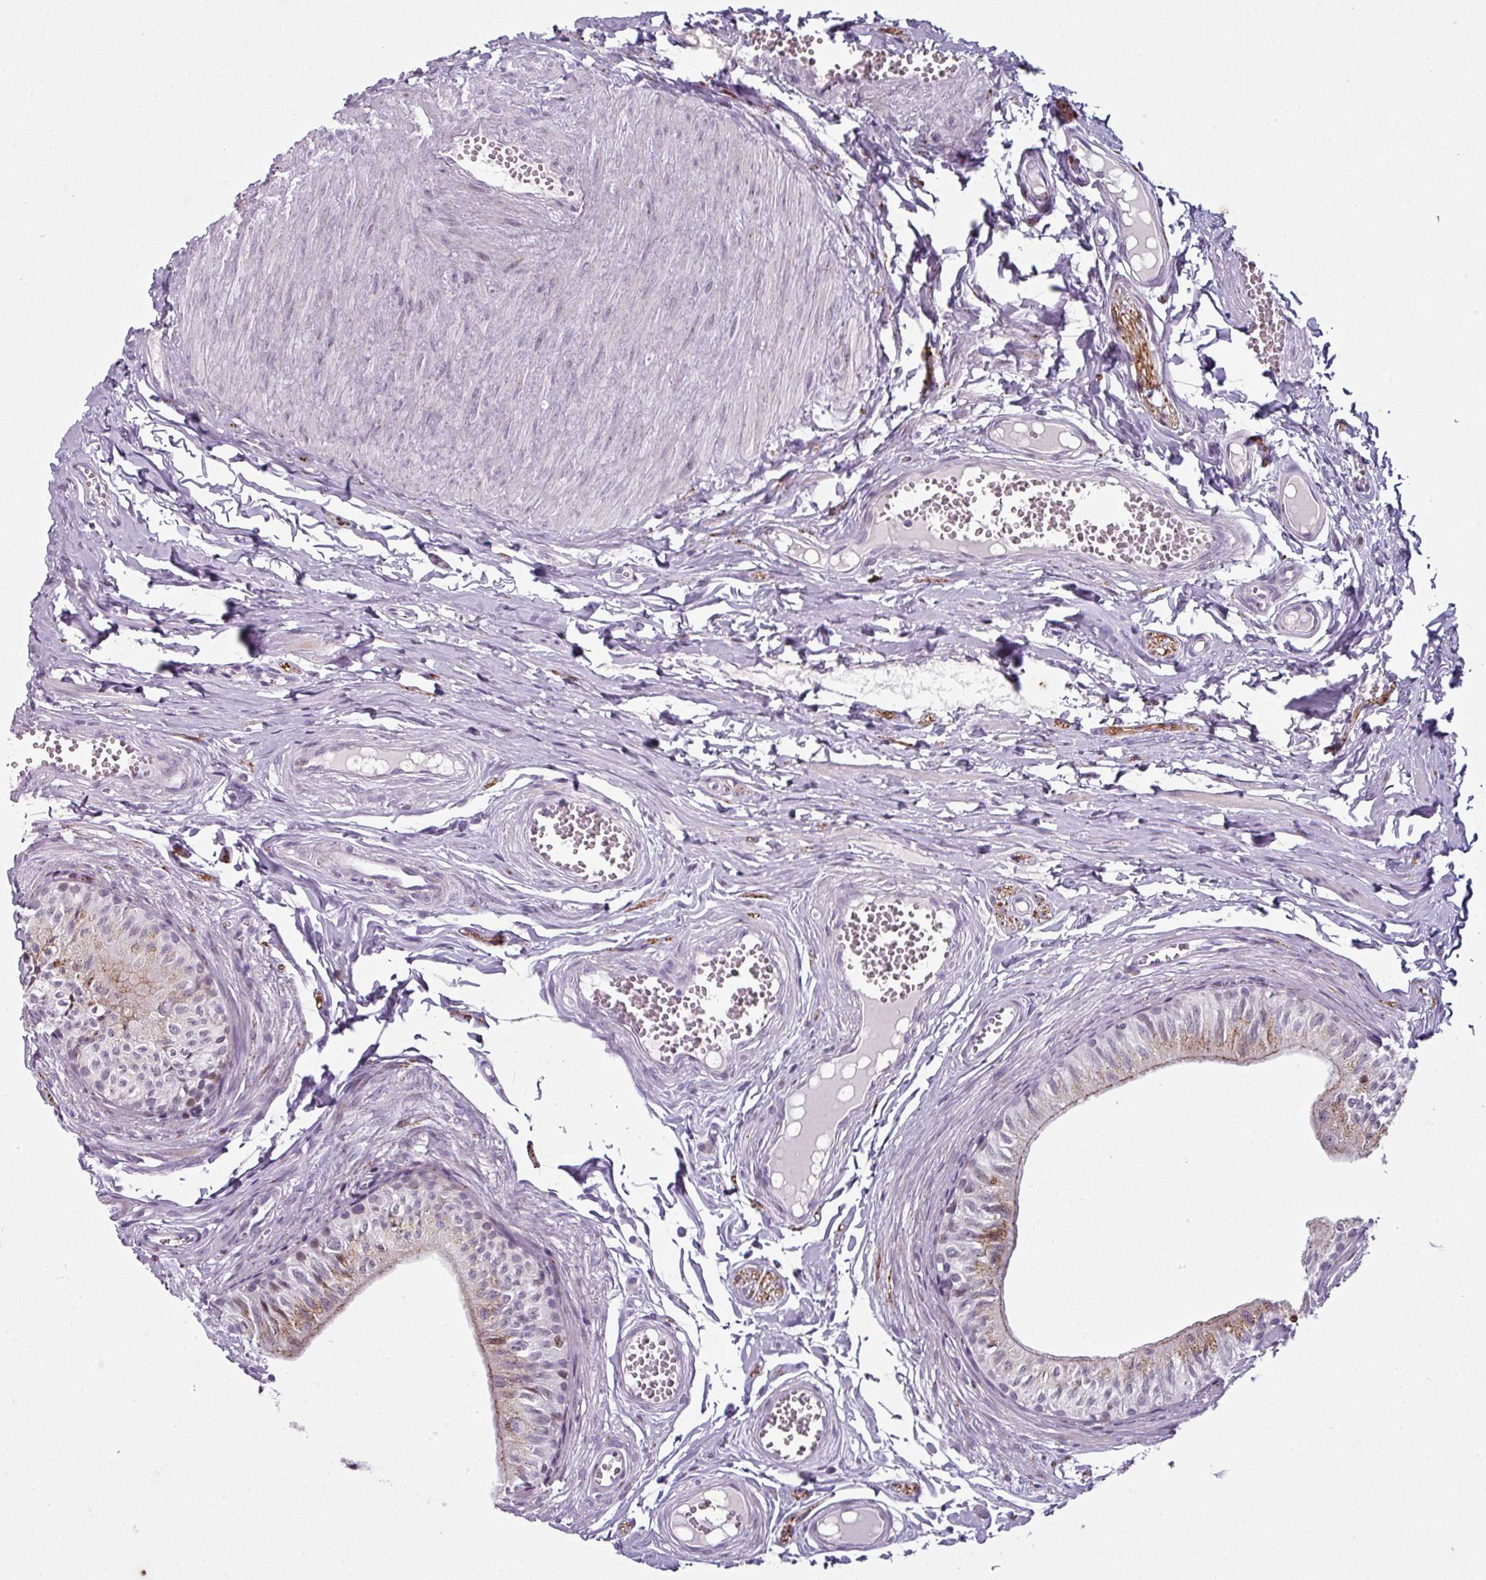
{"staining": {"intensity": "moderate", "quantity": "25%-75%", "location": "cytoplasmic/membranous"}, "tissue": "epididymis", "cell_type": "Glandular cells", "image_type": "normal", "snomed": [{"axis": "morphology", "description": "Normal tissue, NOS"}, {"axis": "topography", "description": "Epididymis"}], "caption": "A photomicrograph showing moderate cytoplasmic/membranous expression in approximately 25%-75% of glandular cells in unremarkable epididymis, as visualized by brown immunohistochemical staining.", "gene": "SYT8", "patient": {"sex": "male", "age": 37}}